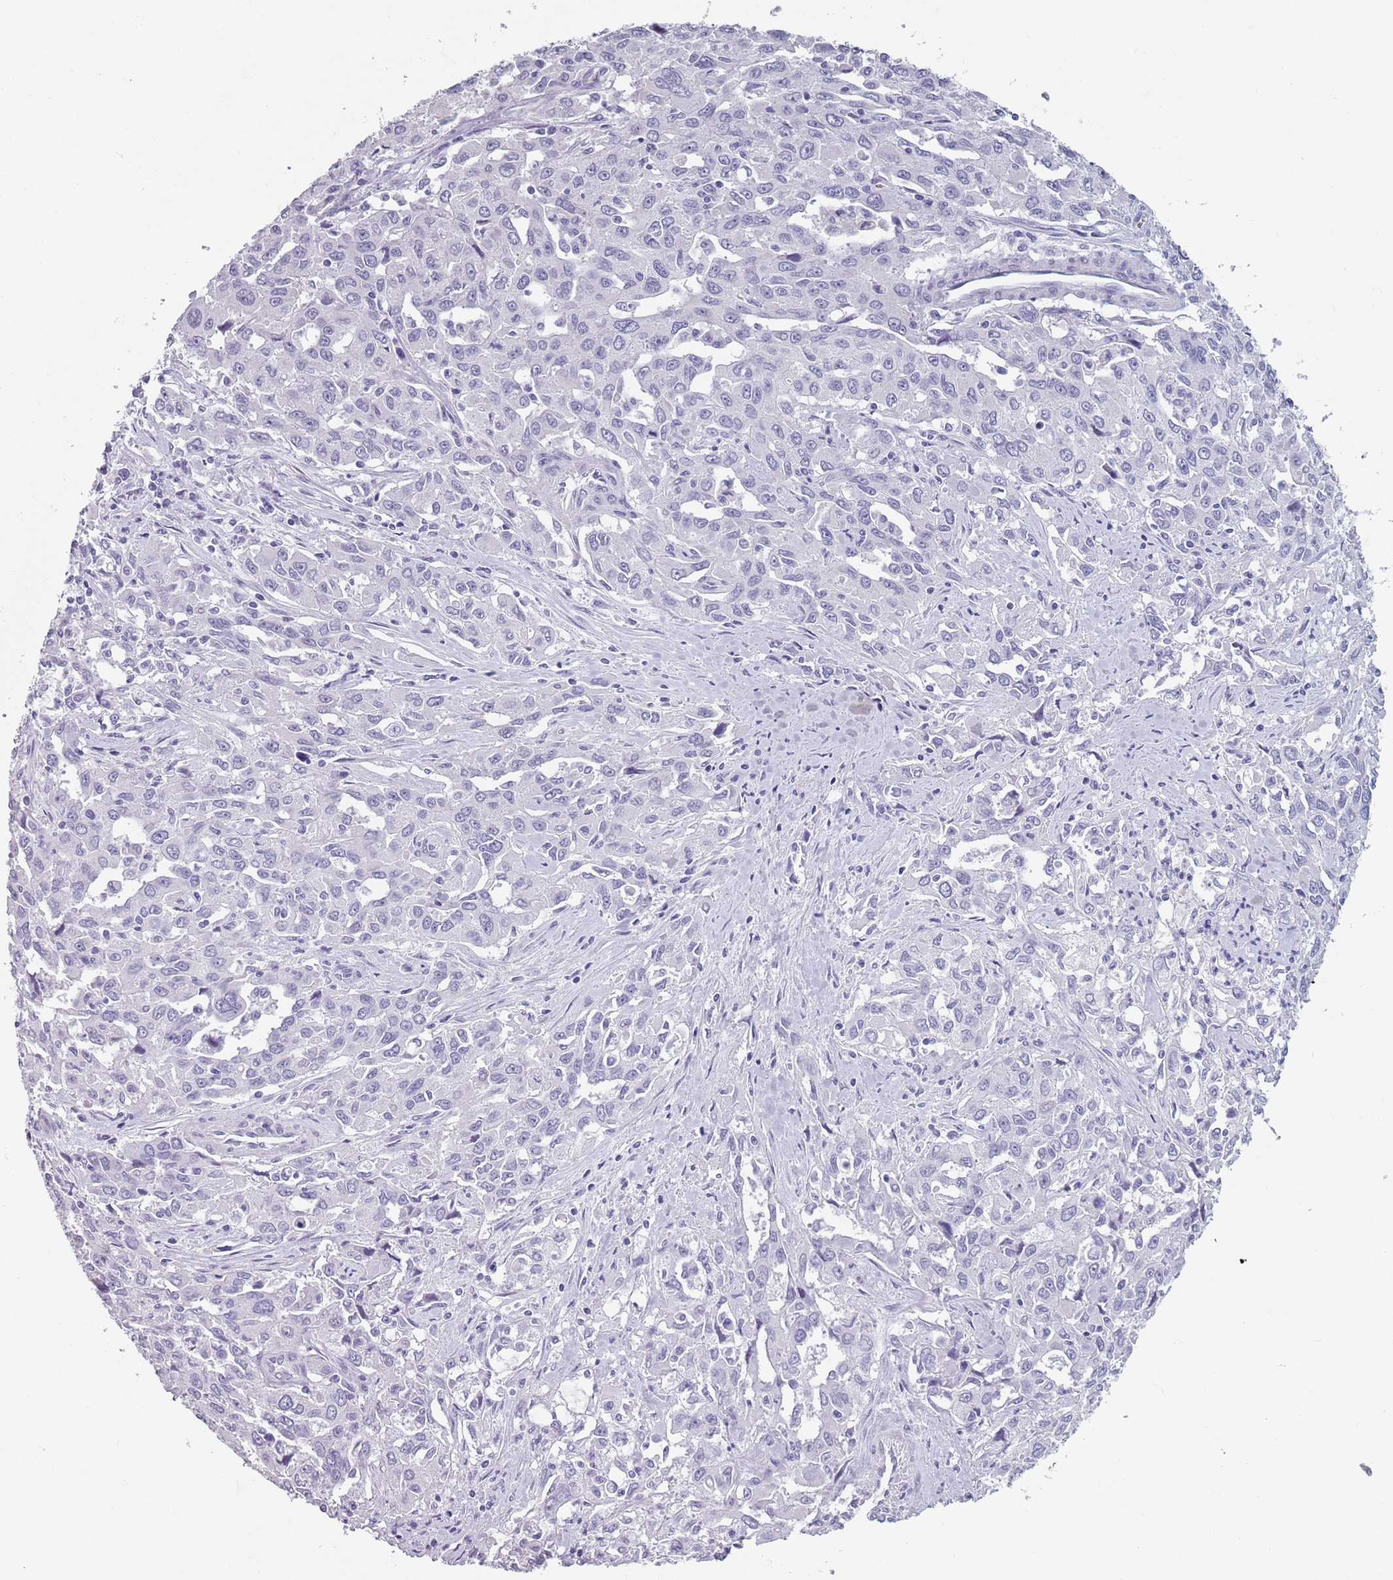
{"staining": {"intensity": "negative", "quantity": "none", "location": "none"}, "tissue": "liver cancer", "cell_type": "Tumor cells", "image_type": "cancer", "snomed": [{"axis": "morphology", "description": "Carcinoma, Hepatocellular, NOS"}, {"axis": "topography", "description": "Liver"}], "caption": "IHC photomicrograph of liver cancer (hepatocellular carcinoma) stained for a protein (brown), which displays no positivity in tumor cells.", "gene": "SPESP1", "patient": {"sex": "male", "age": 63}}